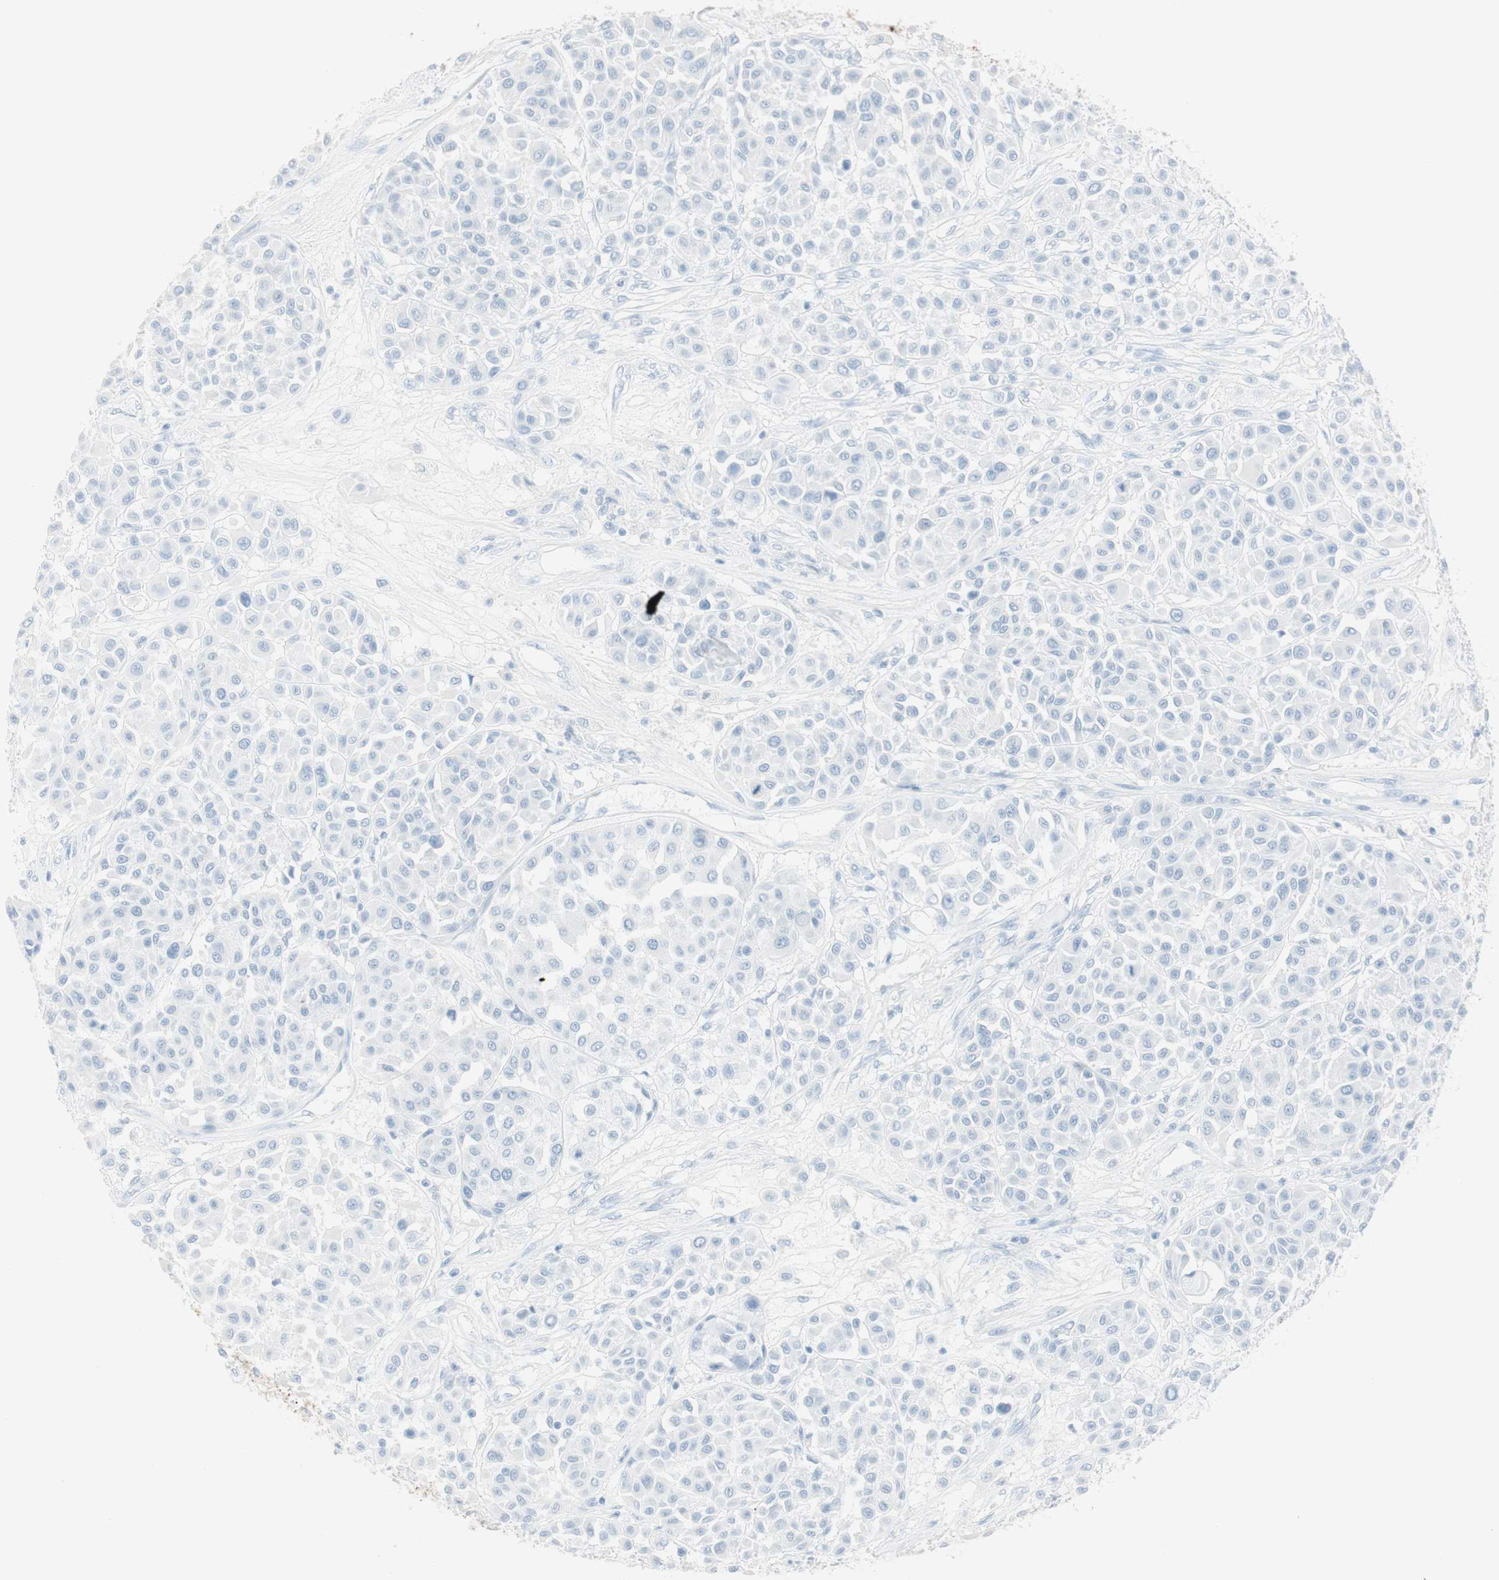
{"staining": {"intensity": "negative", "quantity": "none", "location": "none"}, "tissue": "melanoma", "cell_type": "Tumor cells", "image_type": "cancer", "snomed": [{"axis": "morphology", "description": "Malignant melanoma, Metastatic site"}, {"axis": "topography", "description": "Soft tissue"}], "caption": "This image is of malignant melanoma (metastatic site) stained with immunohistochemistry (IHC) to label a protein in brown with the nuclei are counter-stained blue. There is no staining in tumor cells.", "gene": "NAPSA", "patient": {"sex": "male", "age": 41}}